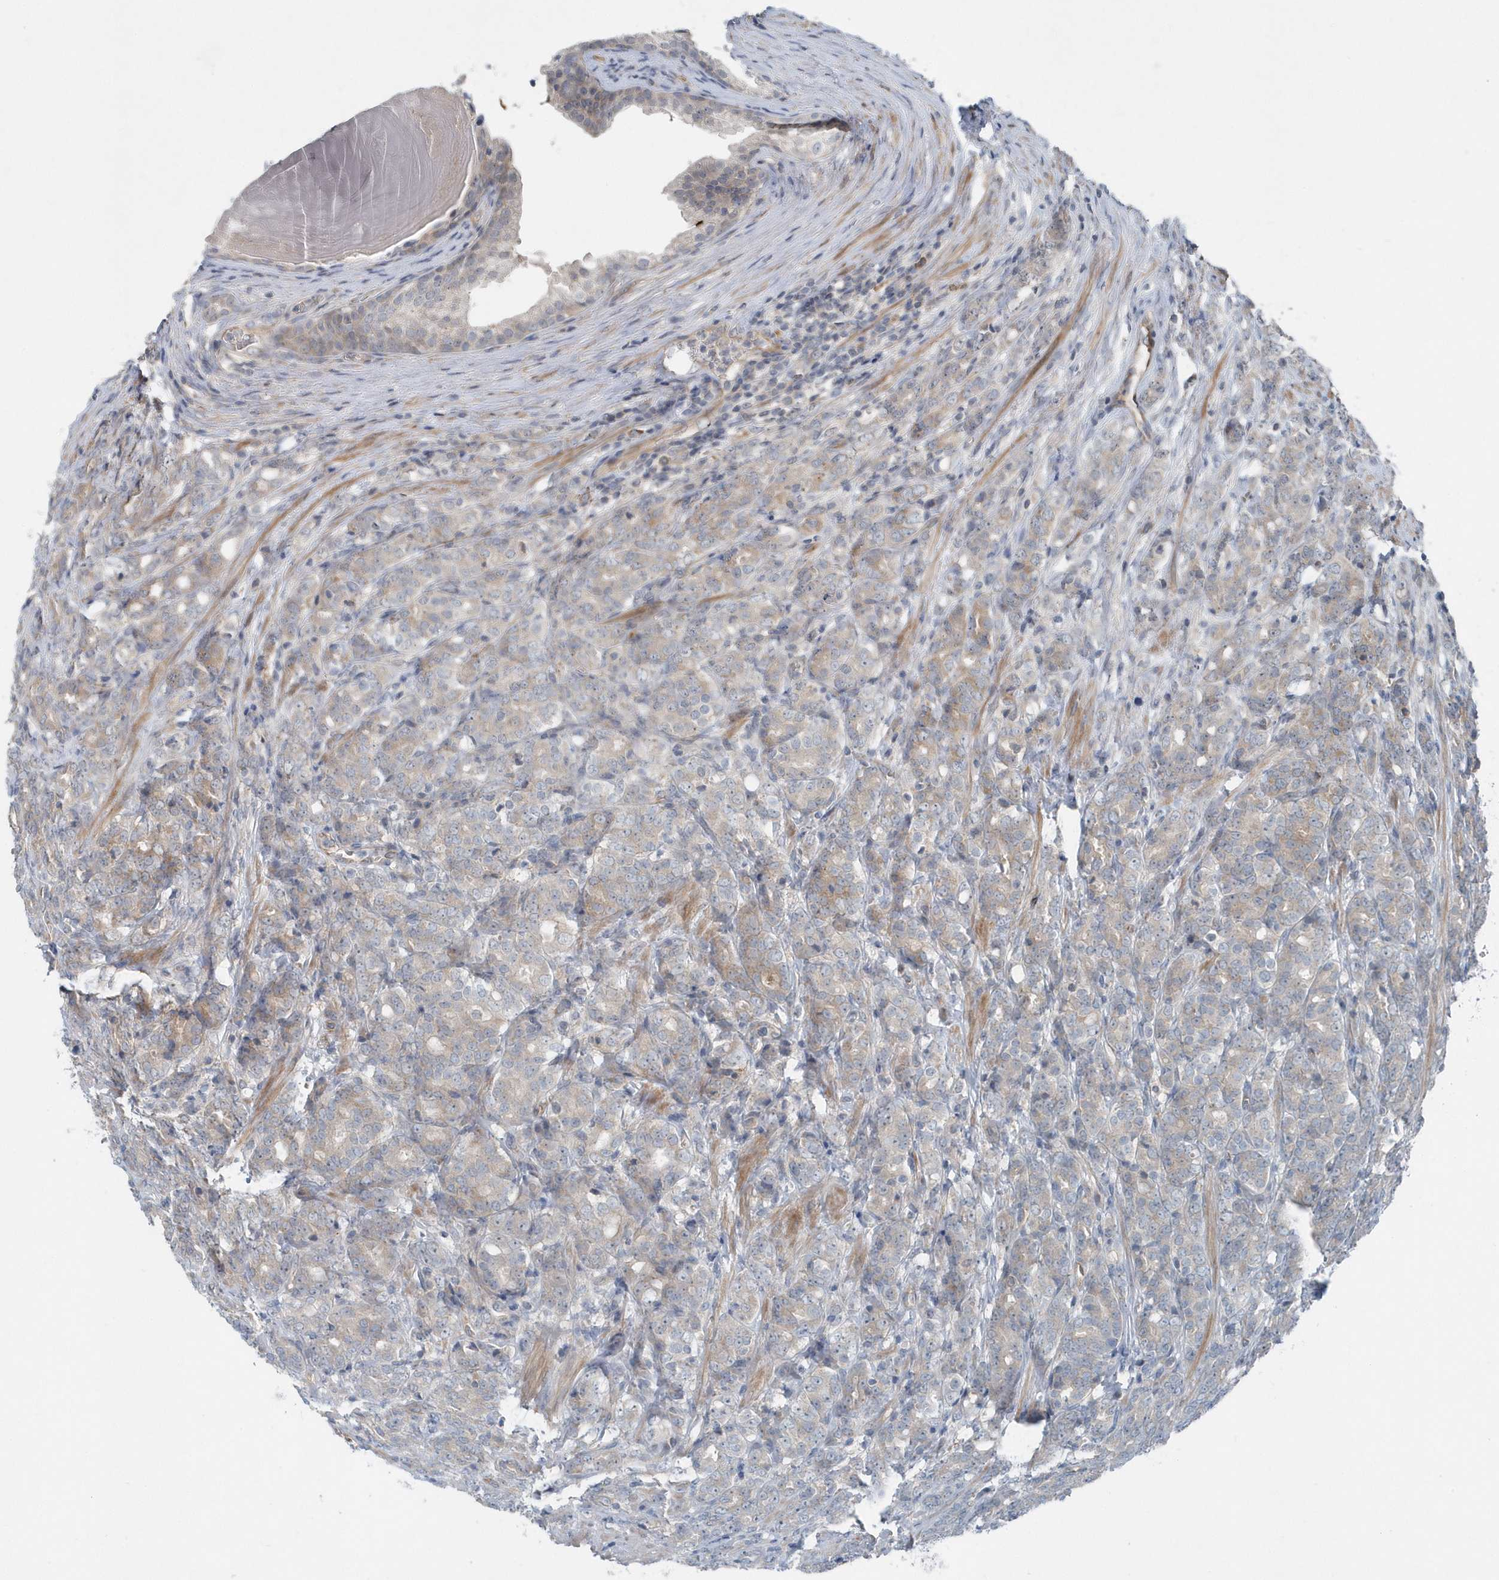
{"staining": {"intensity": "weak", "quantity": "<25%", "location": "cytoplasmic/membranous"}, "tissue": "prostate cancer", "cell_type": "Tumor cells", "image_type": "cancer", "snomed": [{"axis": "morphology", "description": "Adenocarcinoma, High grade"}, {"axis": "topography", "description": "Prostate"}], "caption": "Prostate adenocarcinoma (high-grade) stained for a protein using immunohistochemistry reveals no staining tumor cells.", "gene": "MCC", "patient": {"sex": "male", "age": 62}}